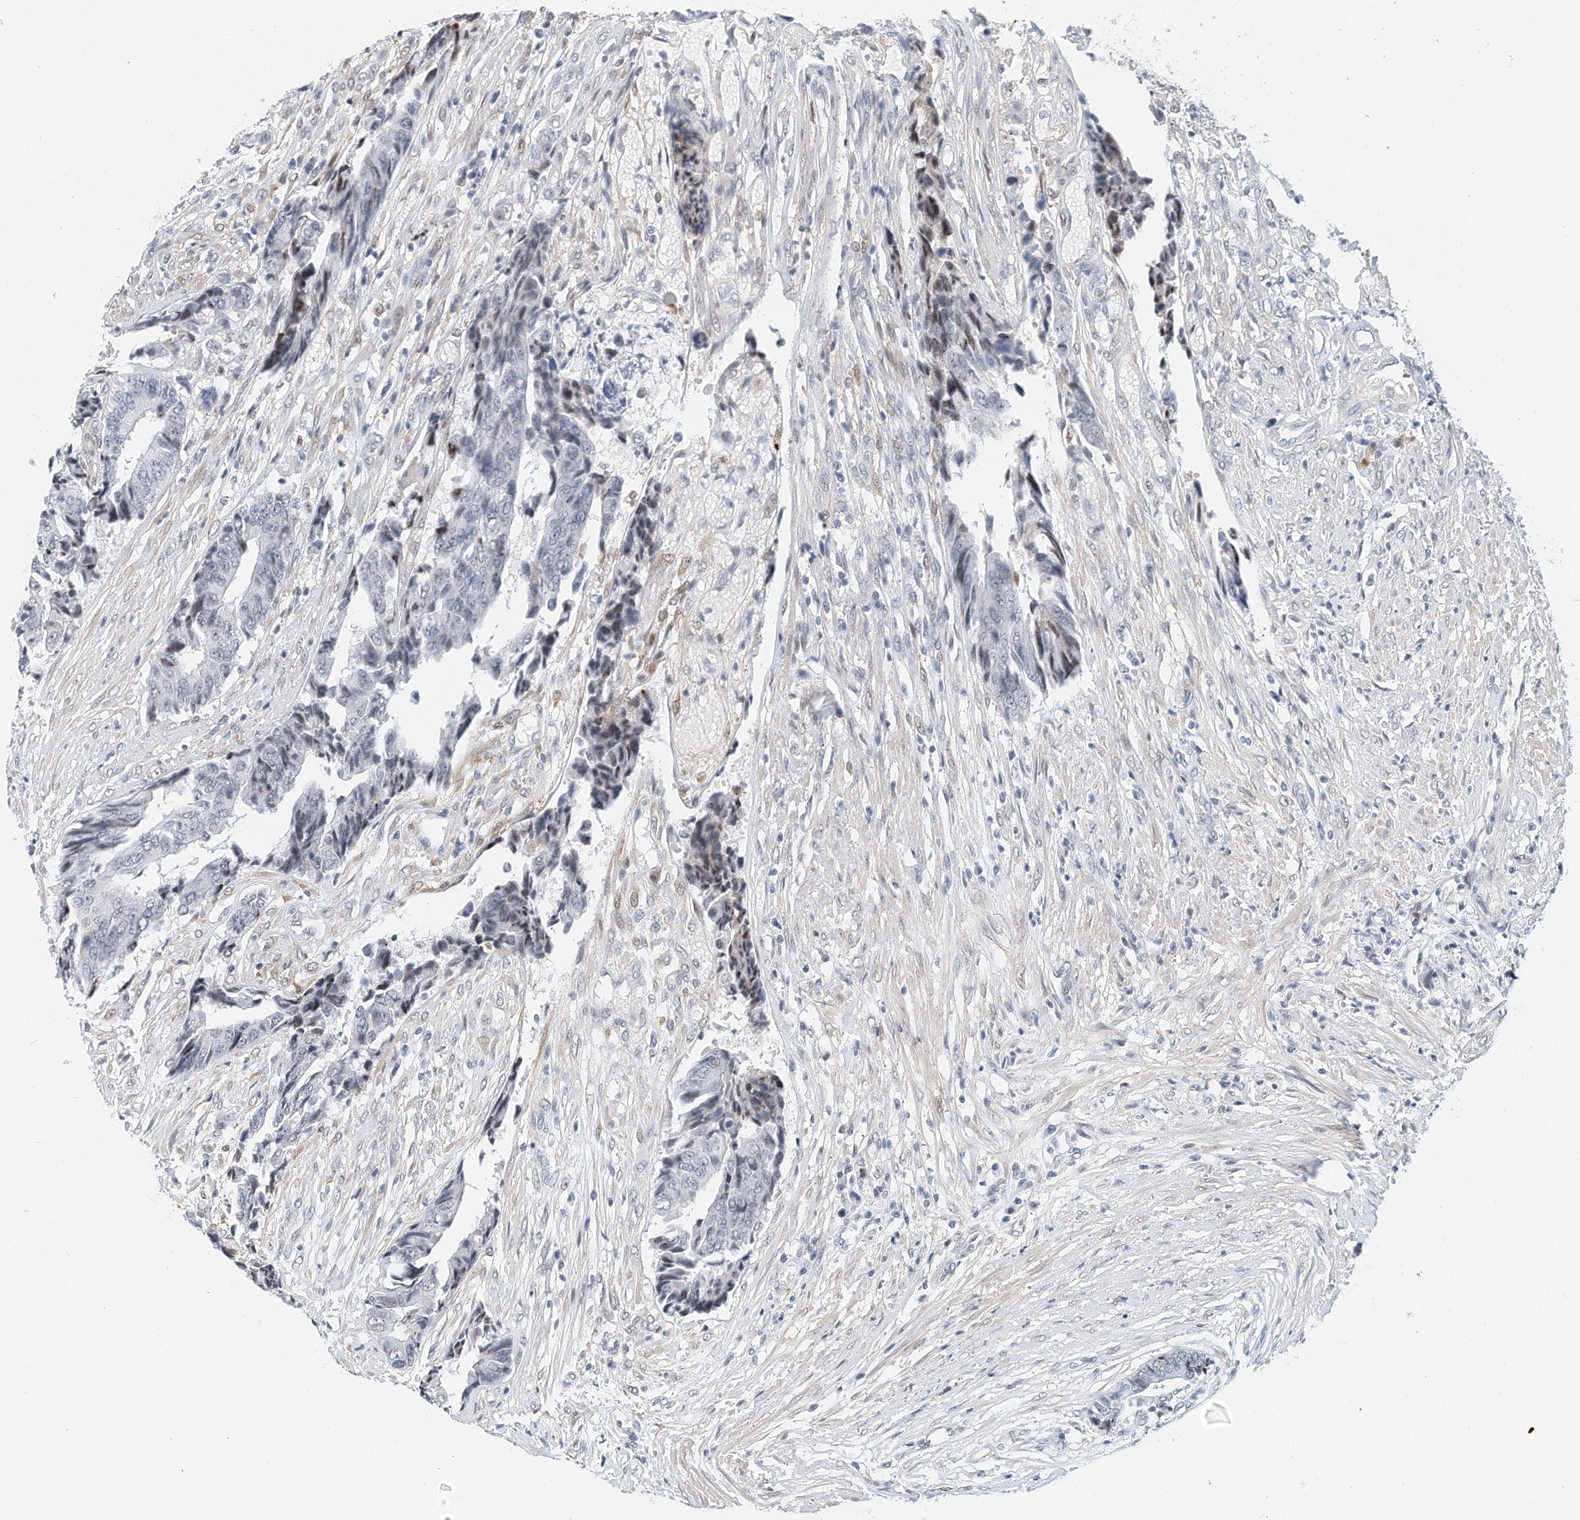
{"staining": {"intensity": "negative", "quantity": "none", "location": "none"}, "tissue": "colorectal cancer", "cell_type": "Tumor cells", "image_type": "cancer", "snomed": [{"axis": "morphology", "description": "Adenocarcinoma, NOS"}, {"axis": "topography", "description": "Rectum"}], "caption": "DAB immunohistochemical staining of adenocarcinoma (colorectal) shows no significant expression in tumor cells.", "gene": "ARHGAP28", "patient": {"sex": "male", "age": 84}}